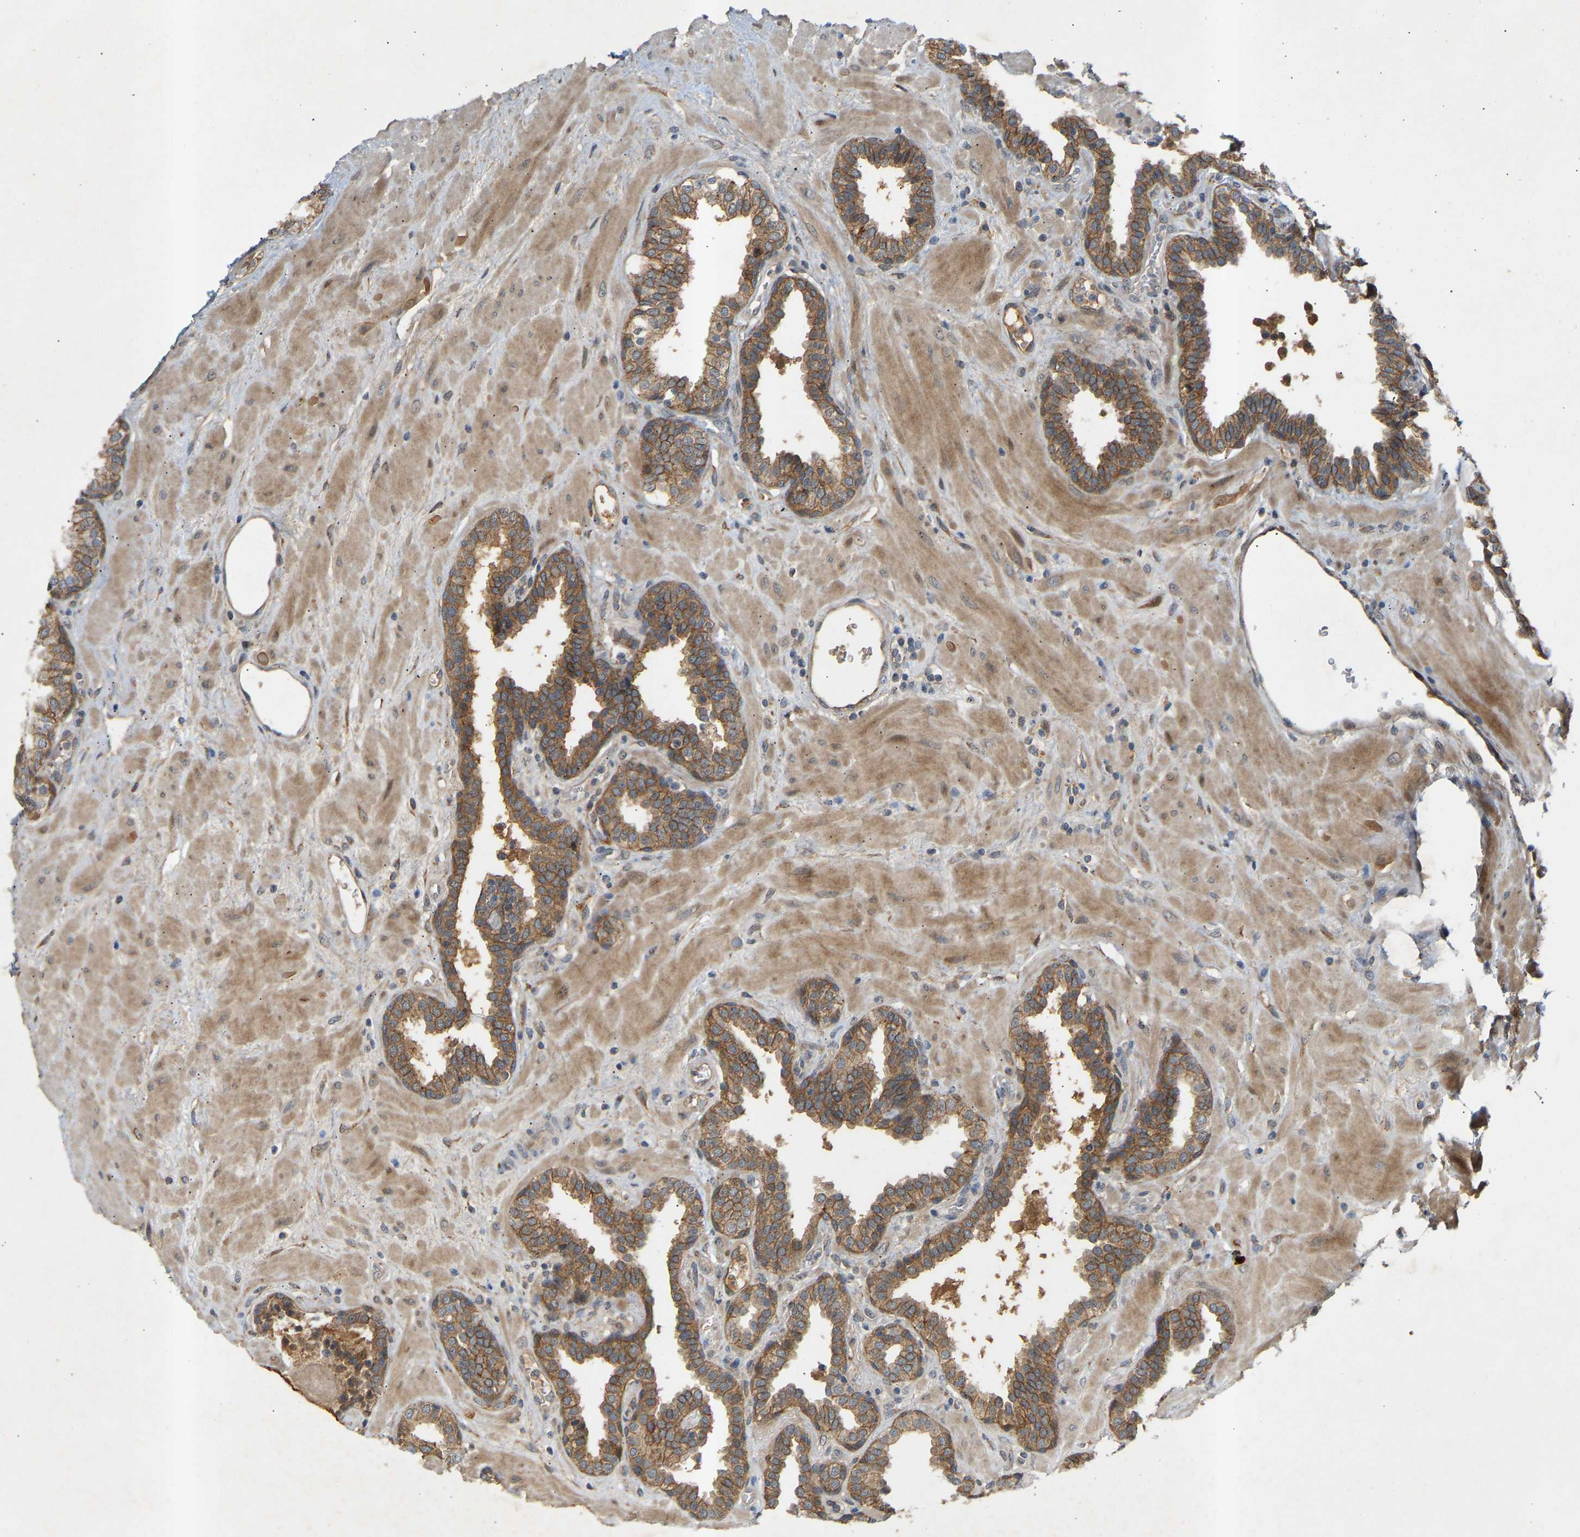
{"staining": {"intensity": "moderate", "quantity": ">75%", "location": "cytoplasmic/membranous"}, "tissue": "prostate", "cell_type": "Glandular cells", "image_type": "normal", "snomed": [{"axis": "morphology", "description": "Normal tissue, NOS"}, {"axis": "topography", "description": "Prostate"}], "caption": "IHC photomicrograph of unremarkable prostate: prostate stained using immunohistochemistry (IHC) reveals medium levels of moderate protein expression localized specifically in the cytoplasmic/membranous of glandular cells, appearing as a cytoplasmic/membranous brown color.", "gene": "ATP5MF", "patient": {"sex": "male", "age": 51}}